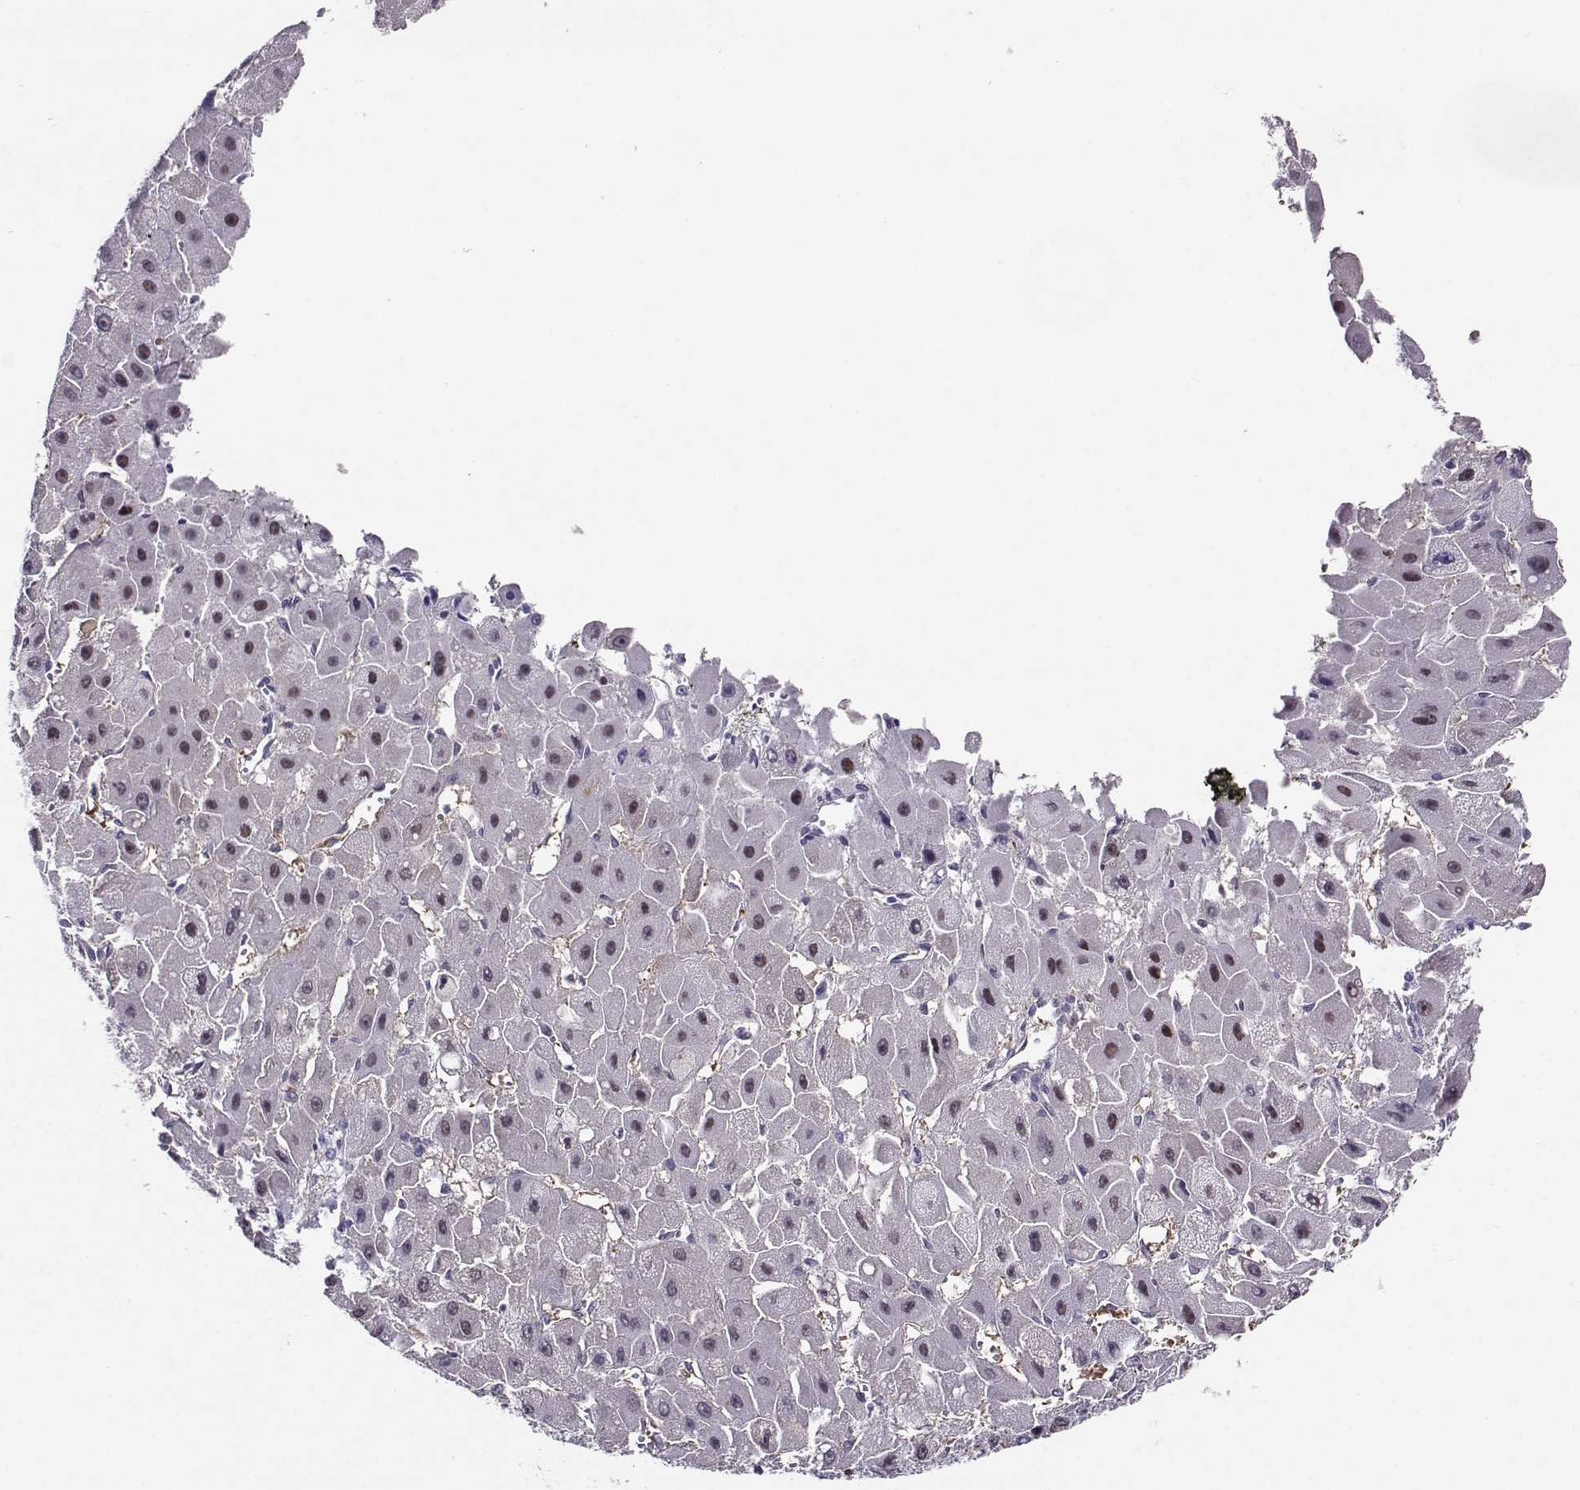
{"staining": {"intensity": "negative", "quantity": "none", "location": "none"}, "tissue": "liver cancer", "cell_type": "Tumor cells", "image_type": "cancer", "snomed": [{"axis": "morphology", "description": "Carcinoma, Hepatocellular, NOS"}, {"axis": "topography", "description": "Liver"}], "caption": "Immunohistochemistry (IHC) of liver cancer displays no expression in tumor cells.", "gene": "PGK1", "patient": {"sex": "female", "age": 25}}